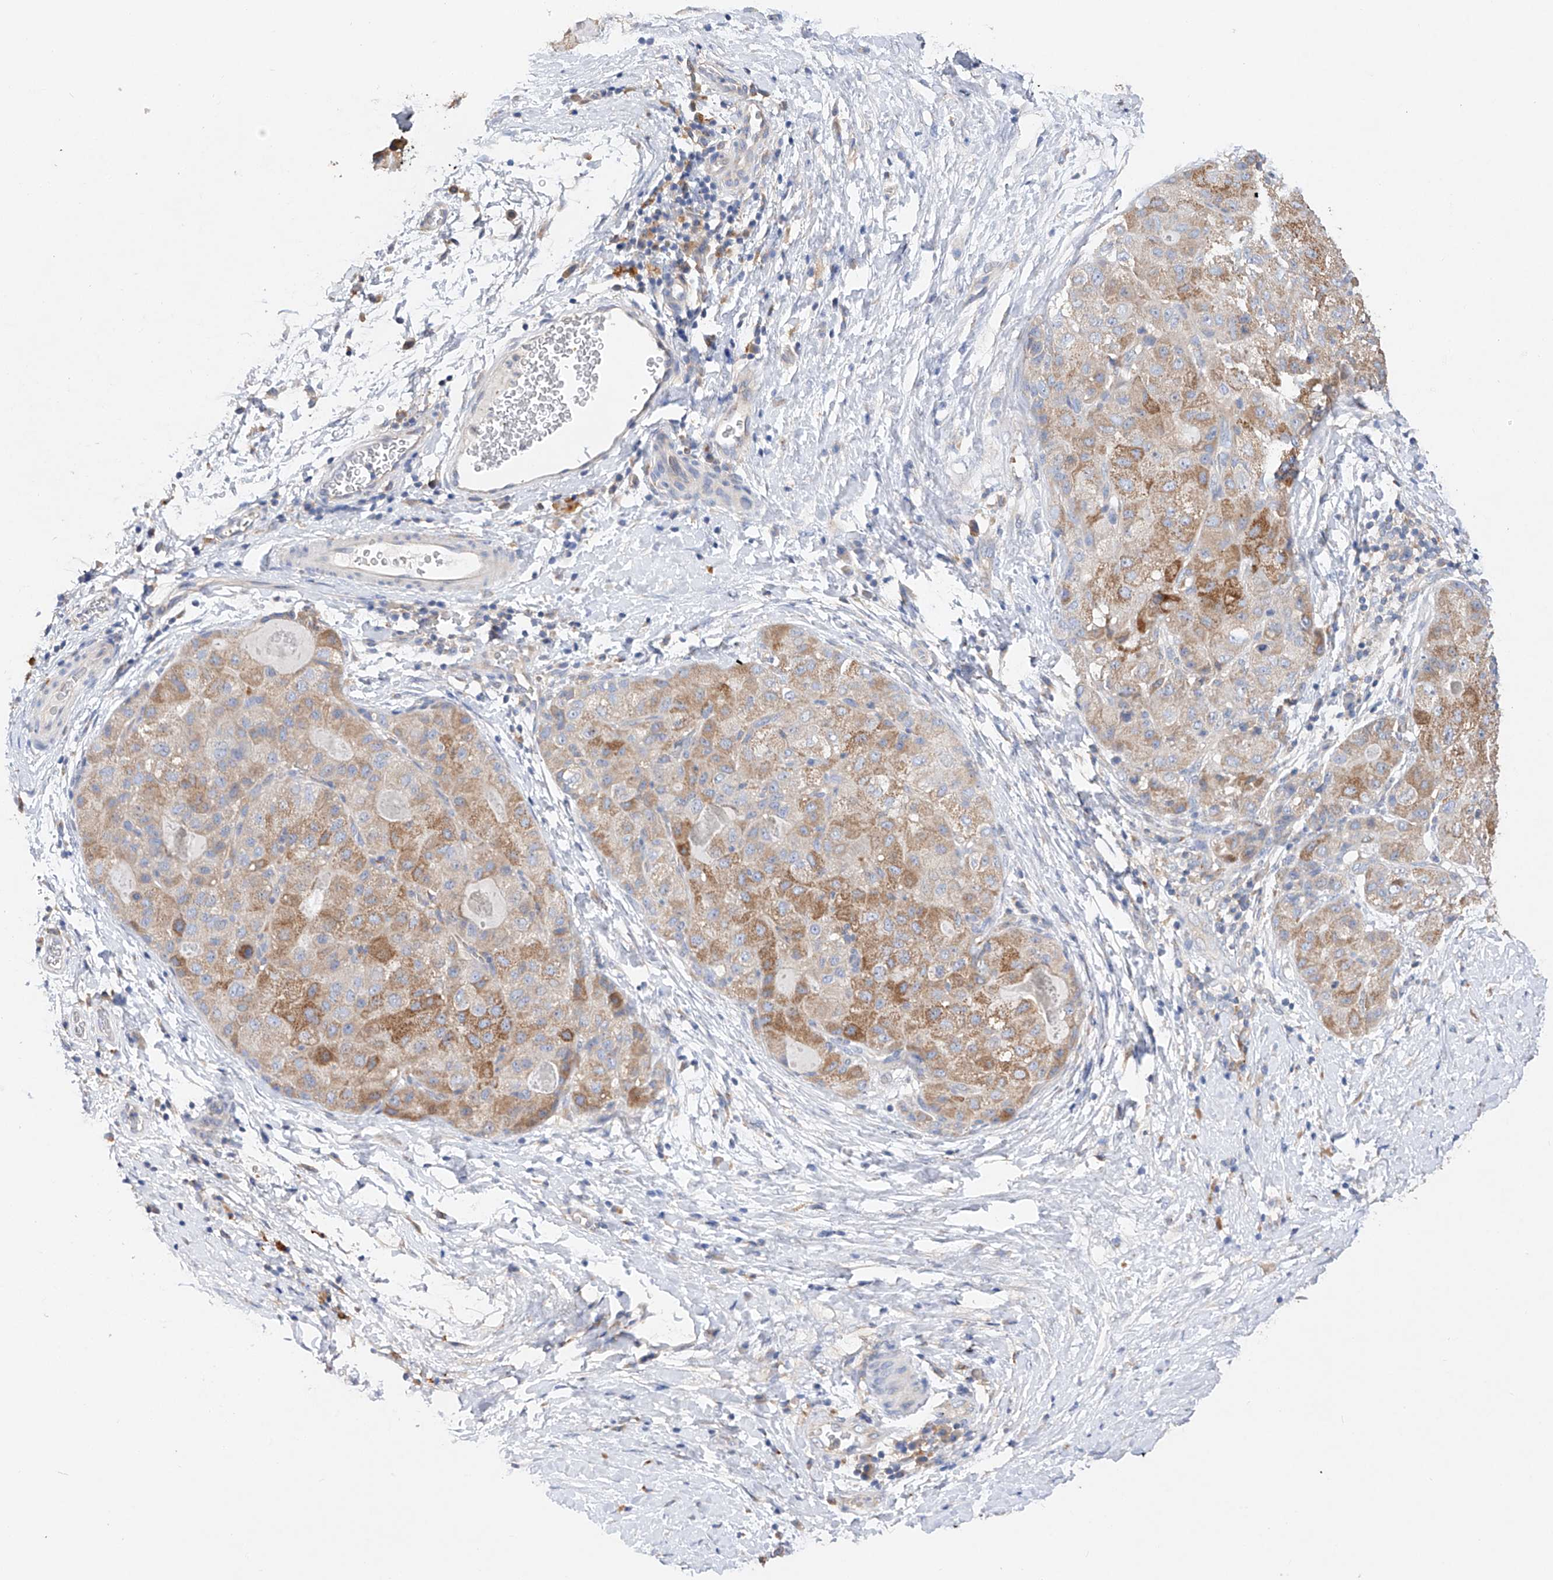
{"staining": {"intensity": "moderate", "quantity": "25%-75%", "location": "cytoplasmic/membranous"}, "tissue": "liver cancer", "cell_type": "Tumor cells", "image_type": "cancer", "snomed": [{"axis": "morphology", "description": "Carcinoma, Hepatocellular, NOS"}, {"axis": "topography", "description": "Liver"}], "caption": "Protein staining by IHC demonstrates moderate cytoplasmic/membranous positivity in approximately 25%-75% of tumor cells in liver cancer.", "gene": "AMD1", "patient": {"sex": "male", "age": 80}}